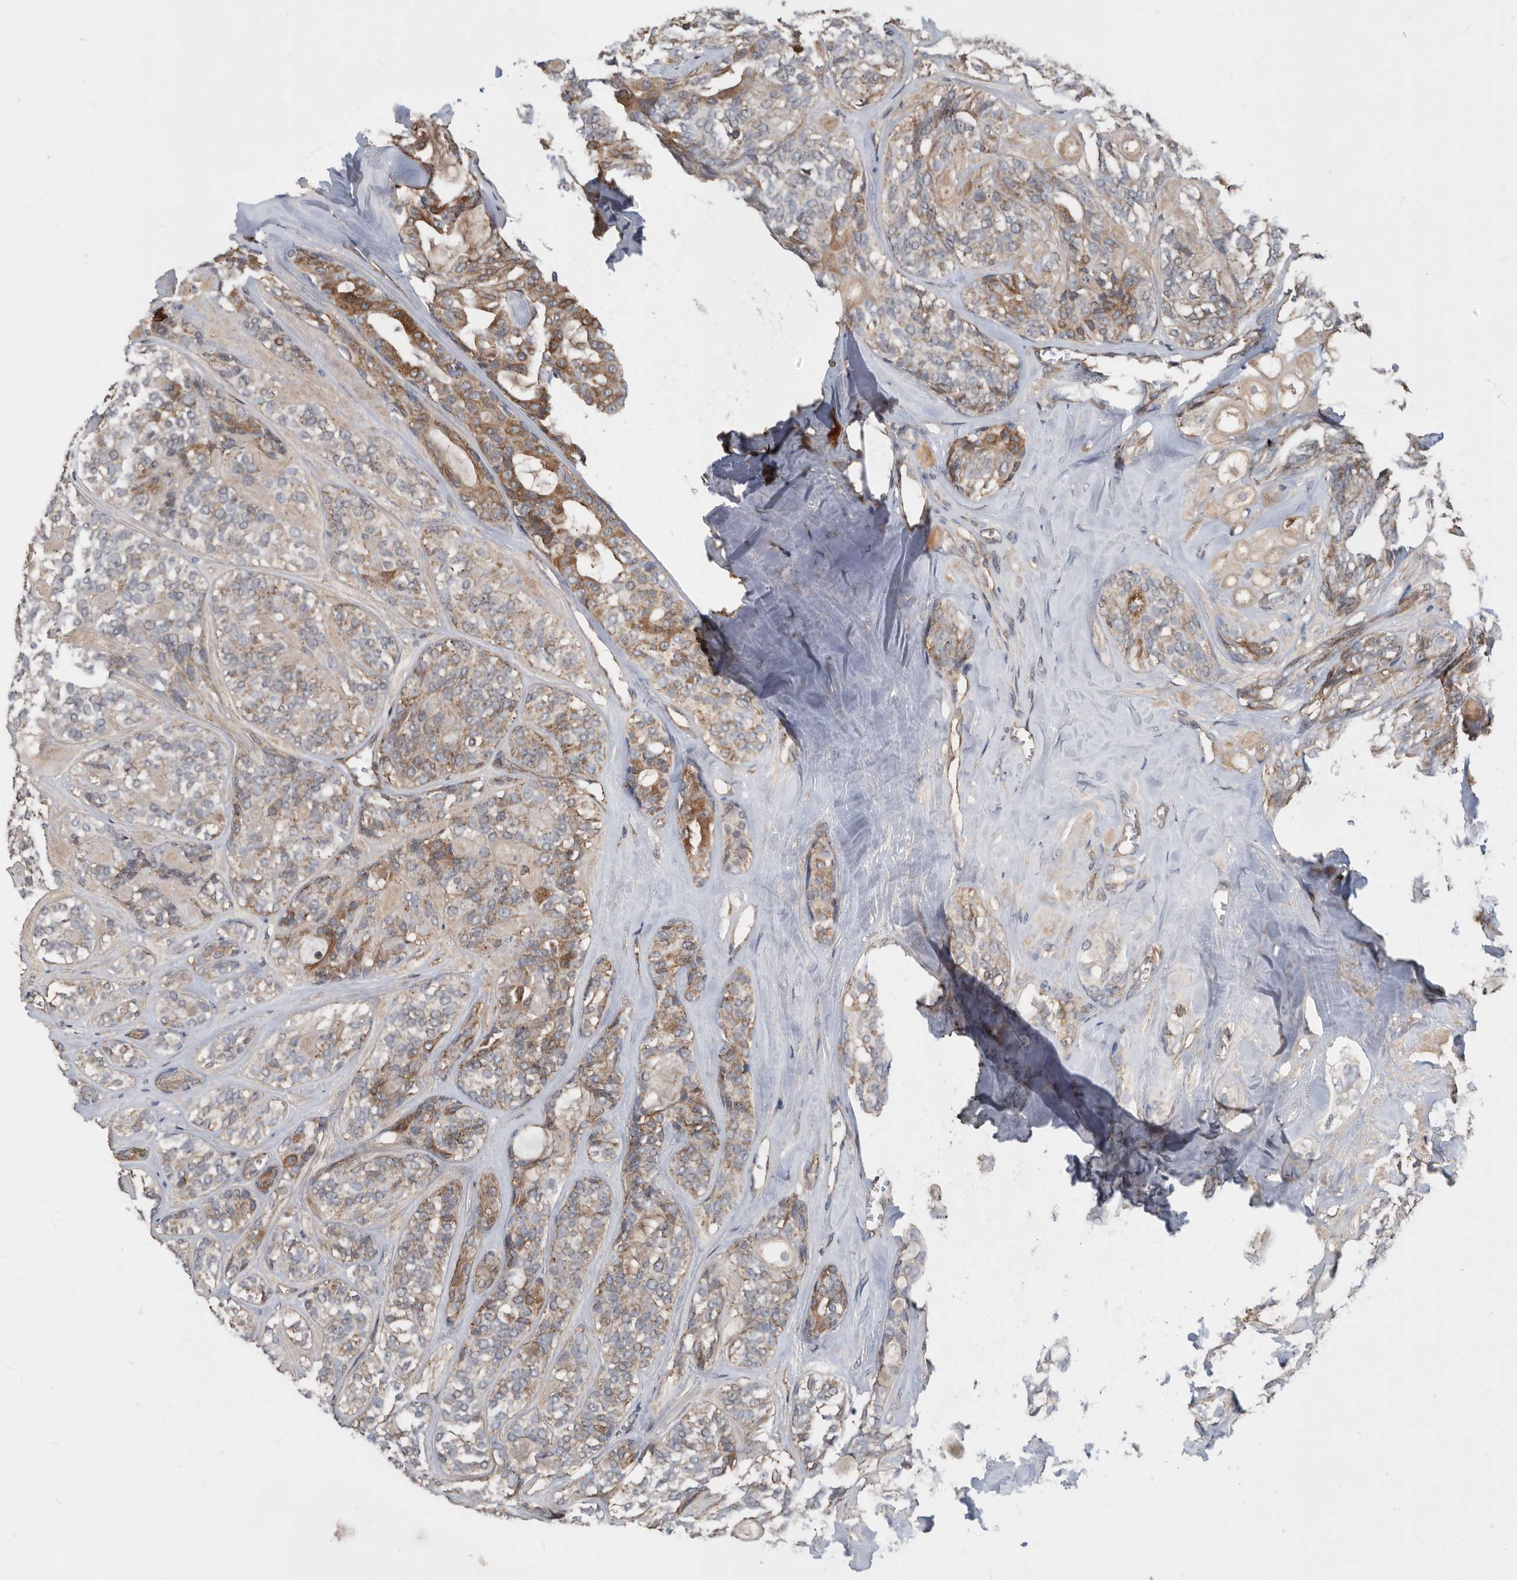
{"staining": {"intensity": "moderate", "quantity": "<25%", "location": "cytoplasmic/membranous"}, "tissue": "head and neck cancer", "cell_type": "Tumor cells", "image_type": "cancer", "snomed": [{"axis": "morphology", "description": "Adenocarcinoma, NOS"}, {"axis": "topography", "description": "Head-Neck"}], "caption": "About <25% of tumor cells in human head and neck cancer demonstrate moderate cytoplasmic/membranous protein positivity as visualized by brown immunohistochemical staining.", "gene": "AFAP1", "patient": {"sex": "male", "age": 66}}